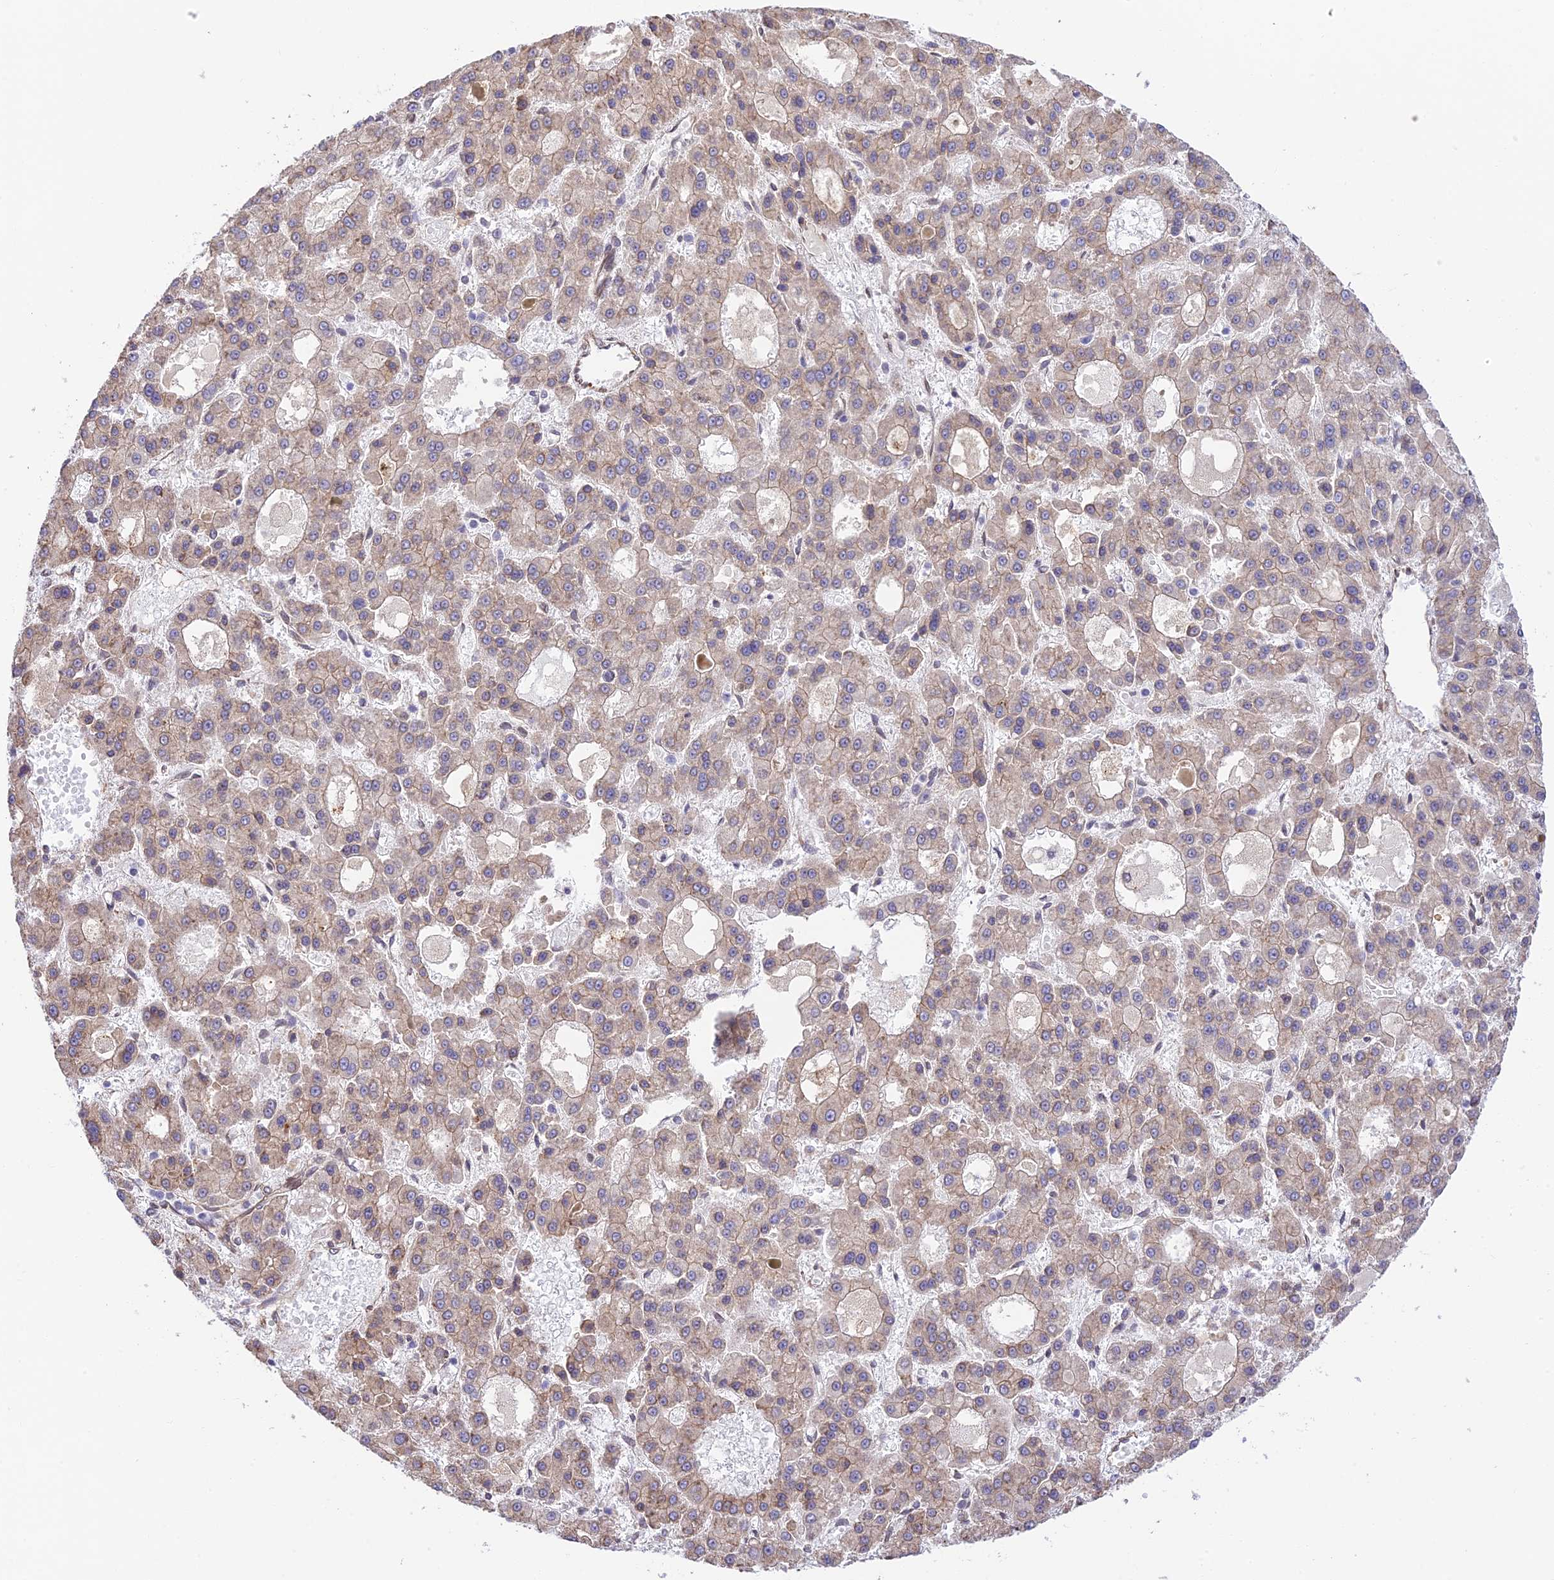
{"staining": {"intensity": "weak", "quantity": "<25%", "location": "cytoplasmic/membranous"}, "tissue": "liver cancer", "cell_type": "Tumor cells", "image_type": "cancer", "snomed": [{"axis": "morphology", "description": "Carcinoma, Hepatocellular, NOS"}, {"axis": "topography", "description": "Liver"}], "caption": "Tumor cells show no significant staining in liver cancer (hepatocellular carcinoma).", "gene": "EXOC3L4", "patient": {"sex": "male", "age": 70}}